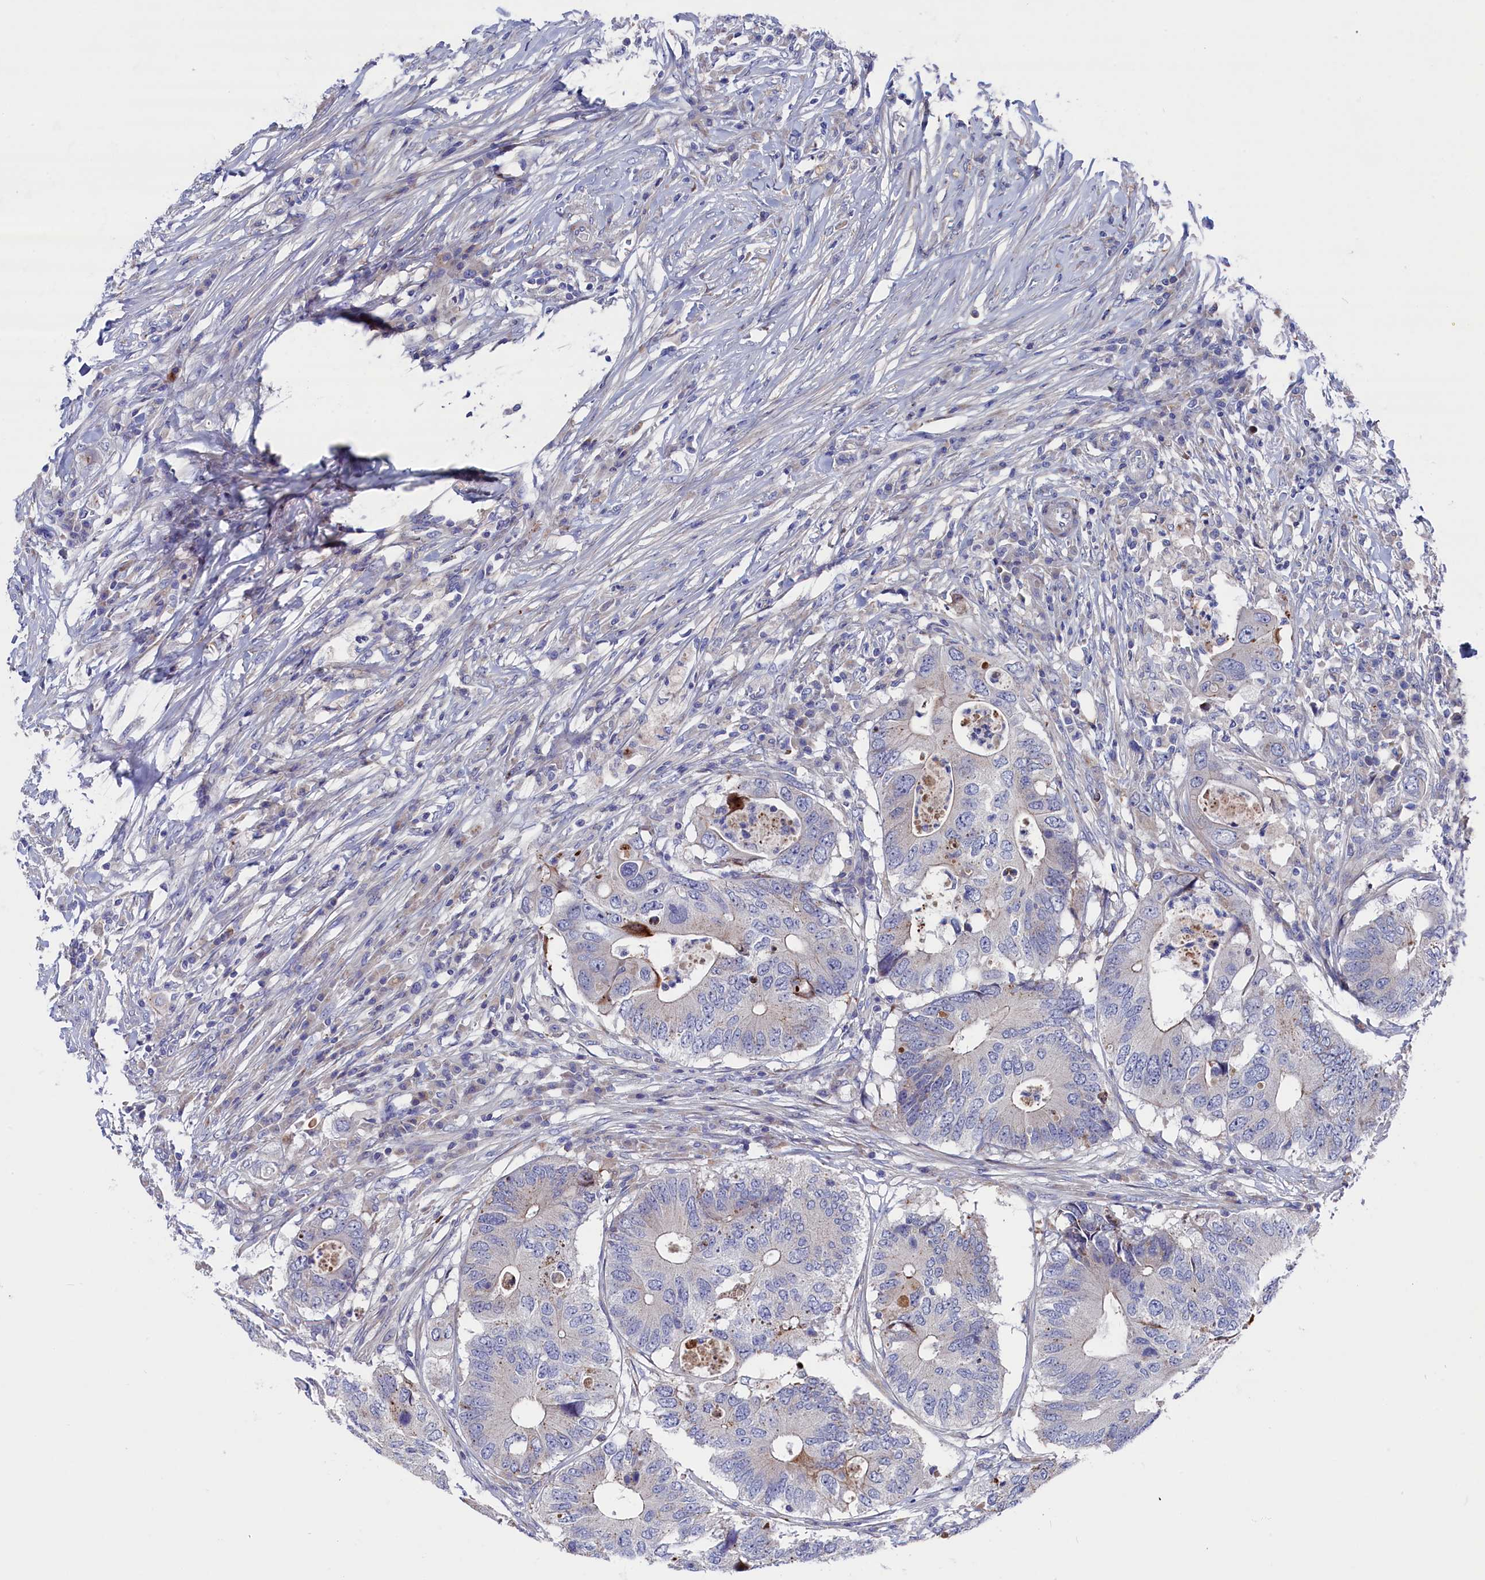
{"staining": {"intensity": "weak", "quantity": "<25%", "location": "cytoplasmic/membranous"}, "tissue": "colorectal cancer", "cell_type": "Tumor cells", "image_type": "cancer", "snomed": [{"axis": "morphology", "description": "Adenocarcinoma, NOS"}, {"axis": "topography", "description": "Colon"}], "caption": "Immunohistochemistry of human colorectal cancer exhibits no positivity in tumor cells. (DAB IHC with hematoxylin counter stain).", "gene": "NUDT7", "patient": {"sex": "male", "age": 71}}